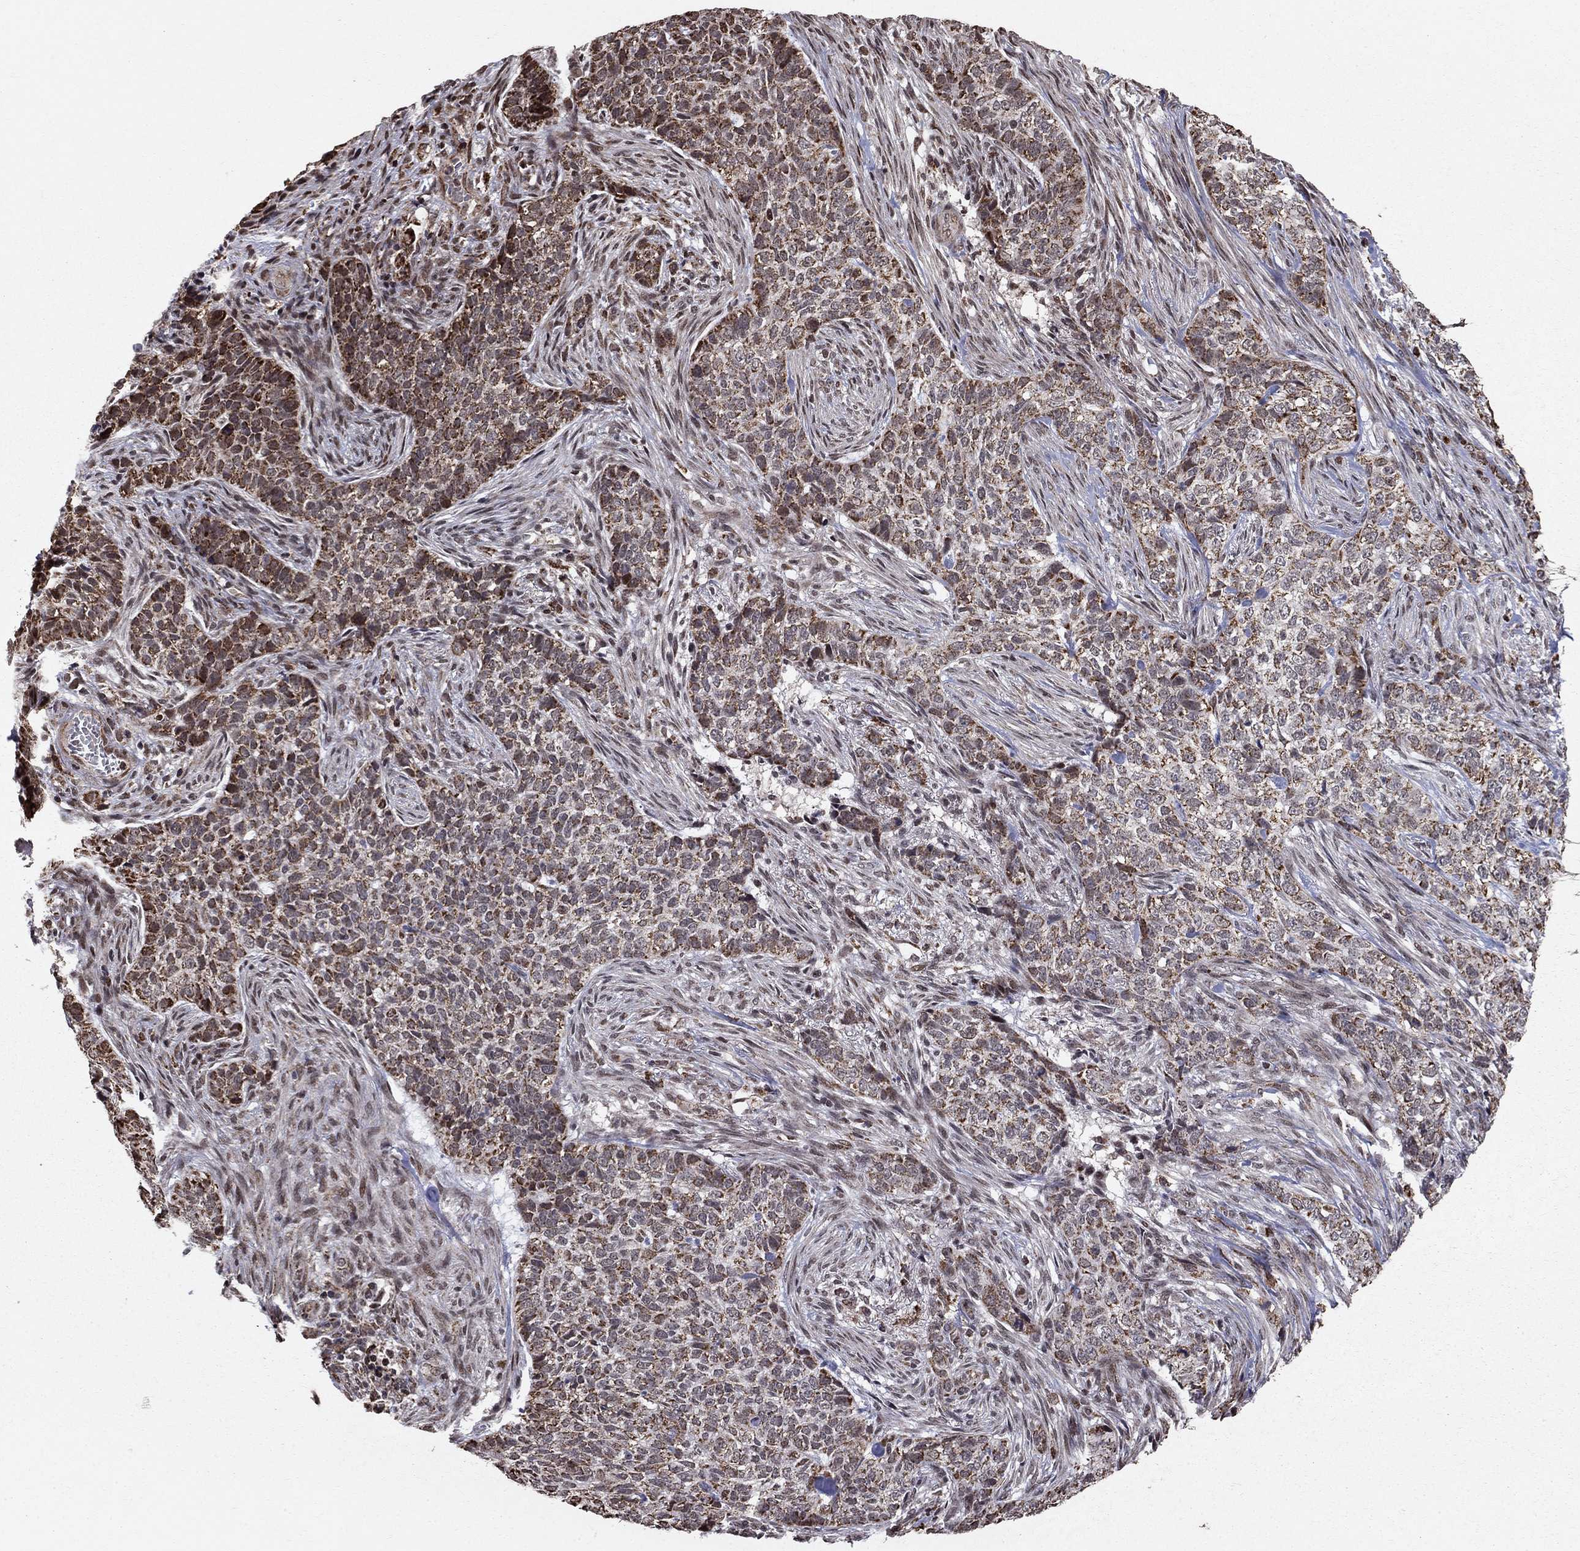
{"staining": {"intensity": "moderate", "quantity": ">75%", "location": "cytoplasmic/membranous"}, "tissue": "skin cancer", "cell_type": "Tumor cells", "image_type": "cancer", "snomed": [{"axis": "morphology", "description": "Basal cell carcinoma"}, {"axis": "topography", "description": "Skin"}], "caption": "Human basal cell carcinoma (skin) stained with a protein marker displays moderate staining in tumor cells.", "gene": "ACOT13", "patient": {"sex": "female", "age": 69}}